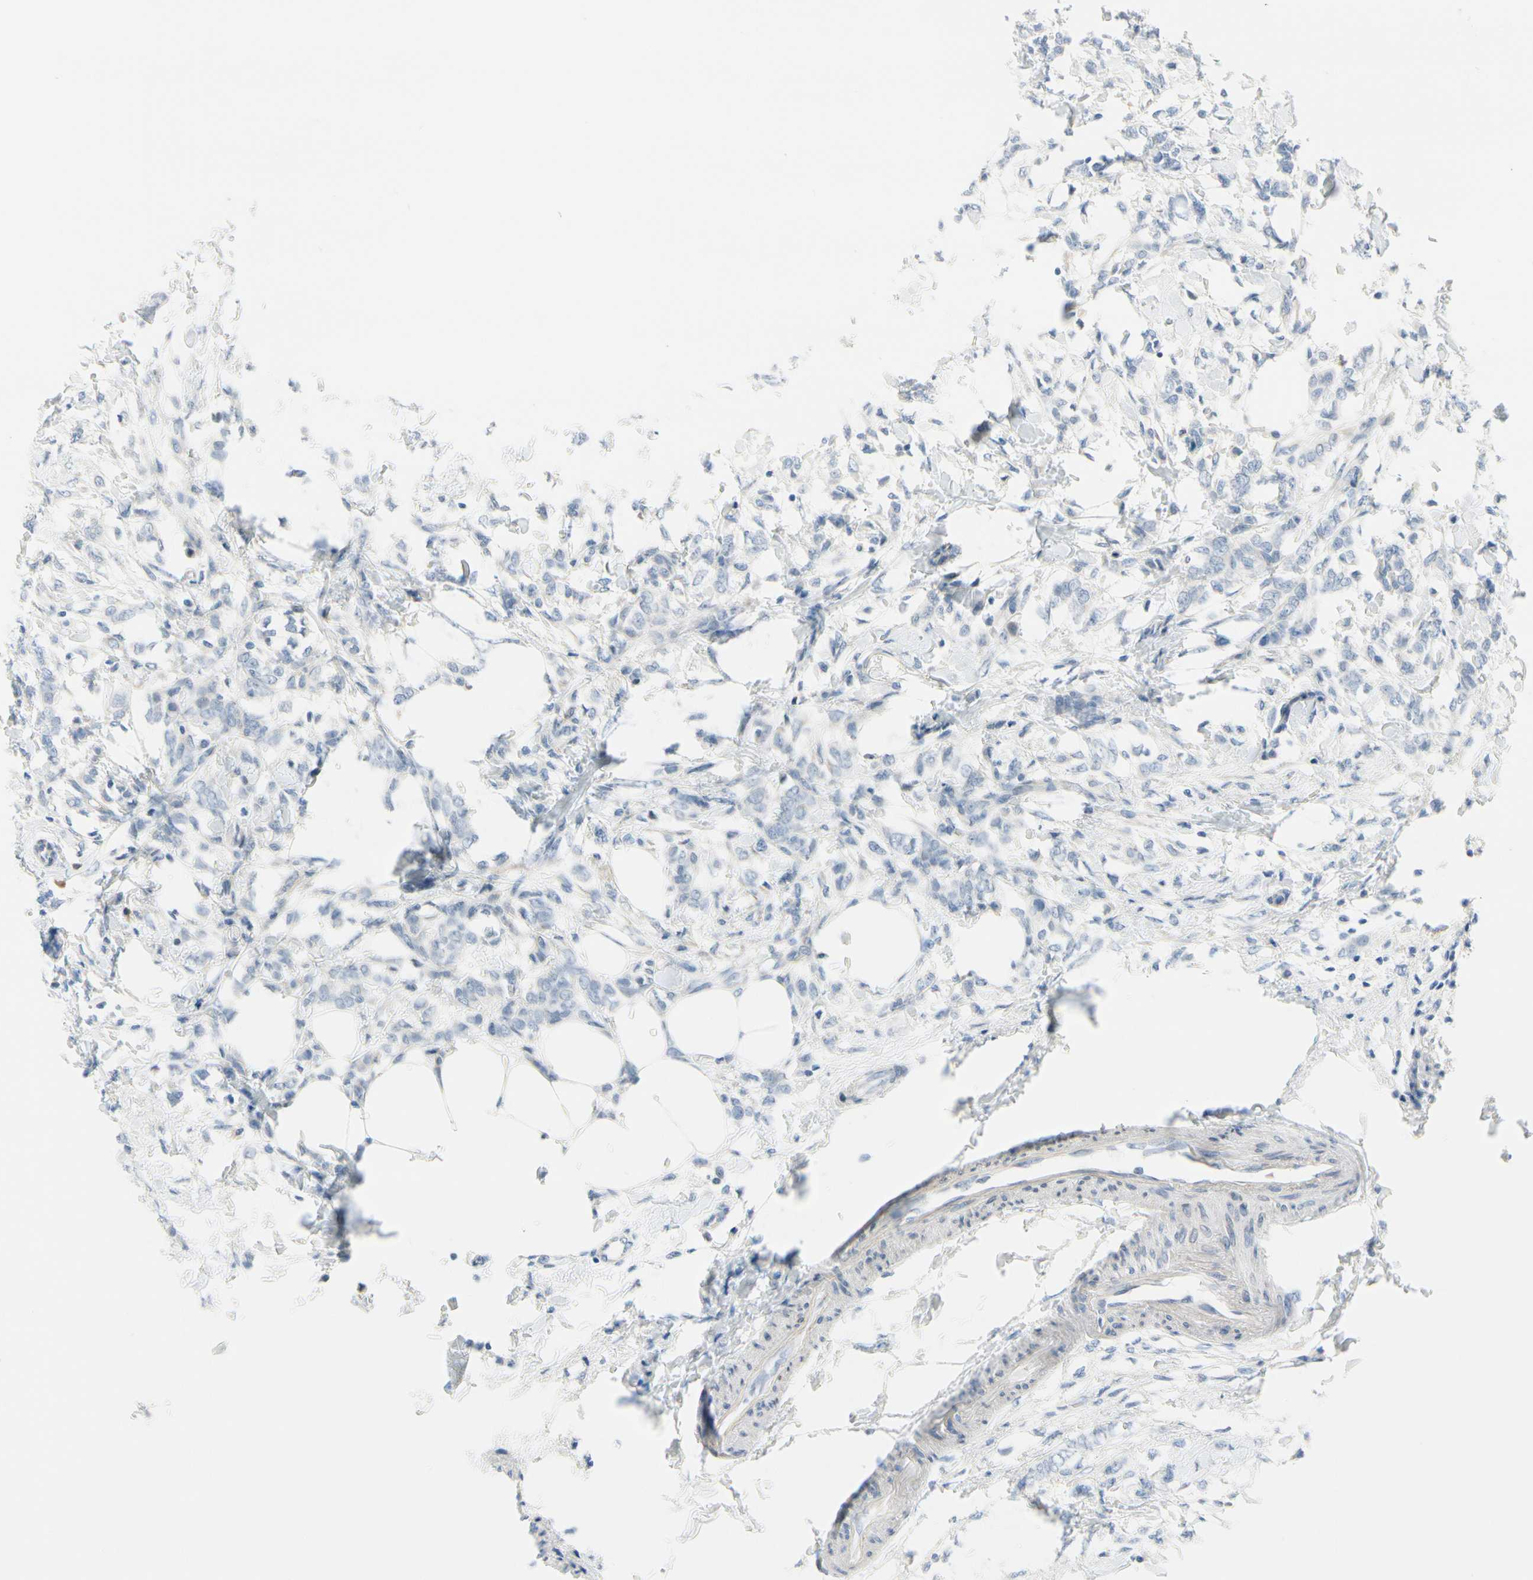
{"staining": {"intensity": "negative", "quantity": "none", "location": "none"}, "tissue": "breast cancer", "cell_type": "Tumor cells", "image_type": "cancer", "snomed": [{"axis": "morphology", "description": "Lobular carcinoma, in situ"}, {"axis": "morphology", "description": "Lobular carcinoma"}, {"axis": "topography", "description": "Breast"}], "caption": "DAB (3,3'-diaminobenzidine) immunohistochemical staining of breast cancer (lobular carcinoma in situ) exhibits no significant staining in tumor cells.", "gene": "FCER2", "patient": {"sex": "female", "age": 41}}